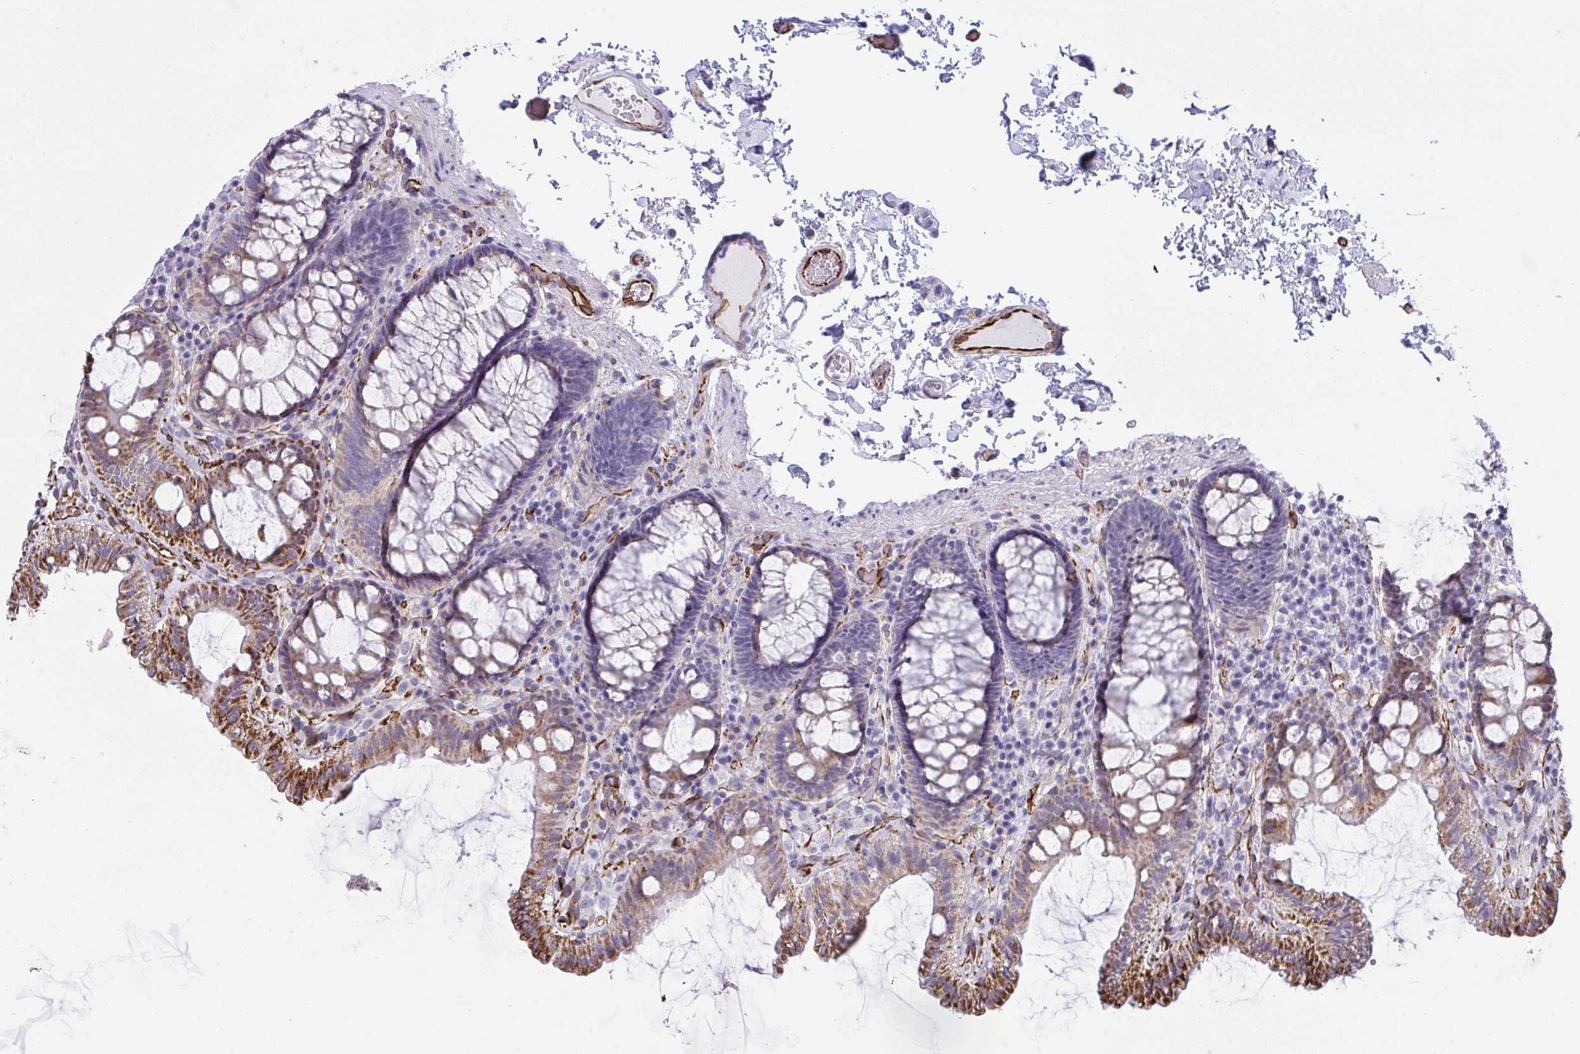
{"staining": {"intensity": "strong", "quantity": ">75%", "location": "cytoplasmic/membranous"}, "tissue": "colon", "cell_type": "Endothelial cells", "image_type": "normal", "snomed": [{"axis": "morphology", "description": "Normal tissue, NOS"}, {"axis": "topography", "description": "Colon"}, {"axis": "topography", "description": "Peripheral nerve tissue"}], "caption": "A brown stain shows strong cytoplasmic/membranous staining of a protein in endothelial cells of unremarkable human colon.", "gene": "SLC35B1", "patient": {"sex": "male", "age": 84}}